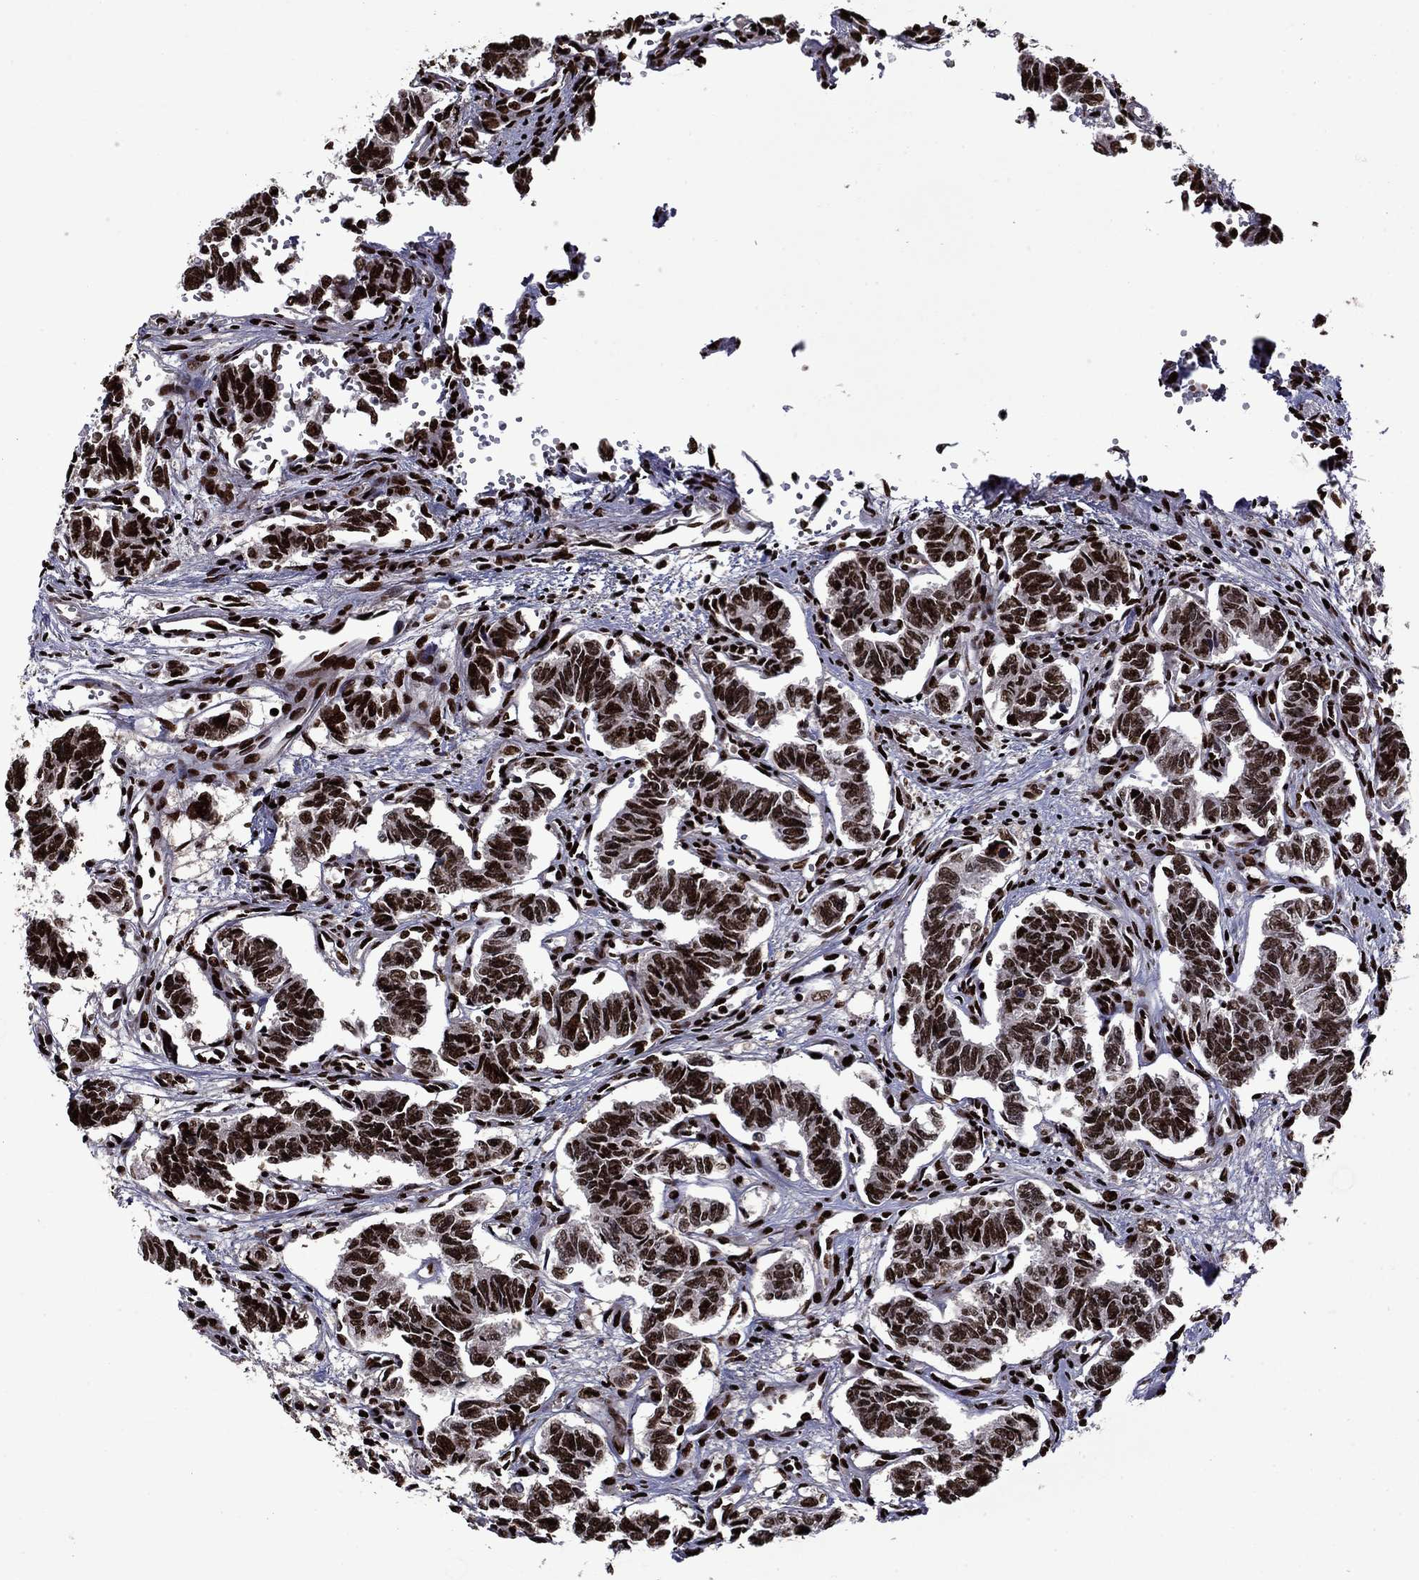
{"staining": {"intensity": "strong", "quantity": ">75%", "location": "nuclear"}, "tissue": "carcinoid", "cell_type": "Tumor cells", "image_type": "cancer", "snomed": [{"axis": "morphology", "description": "Carcinoid, malignant, NOS"}, {"axis": "topography", "description": "Kidney"}], "caption": "Immunohistochemistry histopathology image of neoplastic tissue: human malignant carcinoid stained using IHC reveals high levels of strong protein expression localized specifically in the nuclear of tumor cells, appearing as a nuclear brown color.", "gene": "LIMK1", "patient": {"sex": "female", "age": 41}}